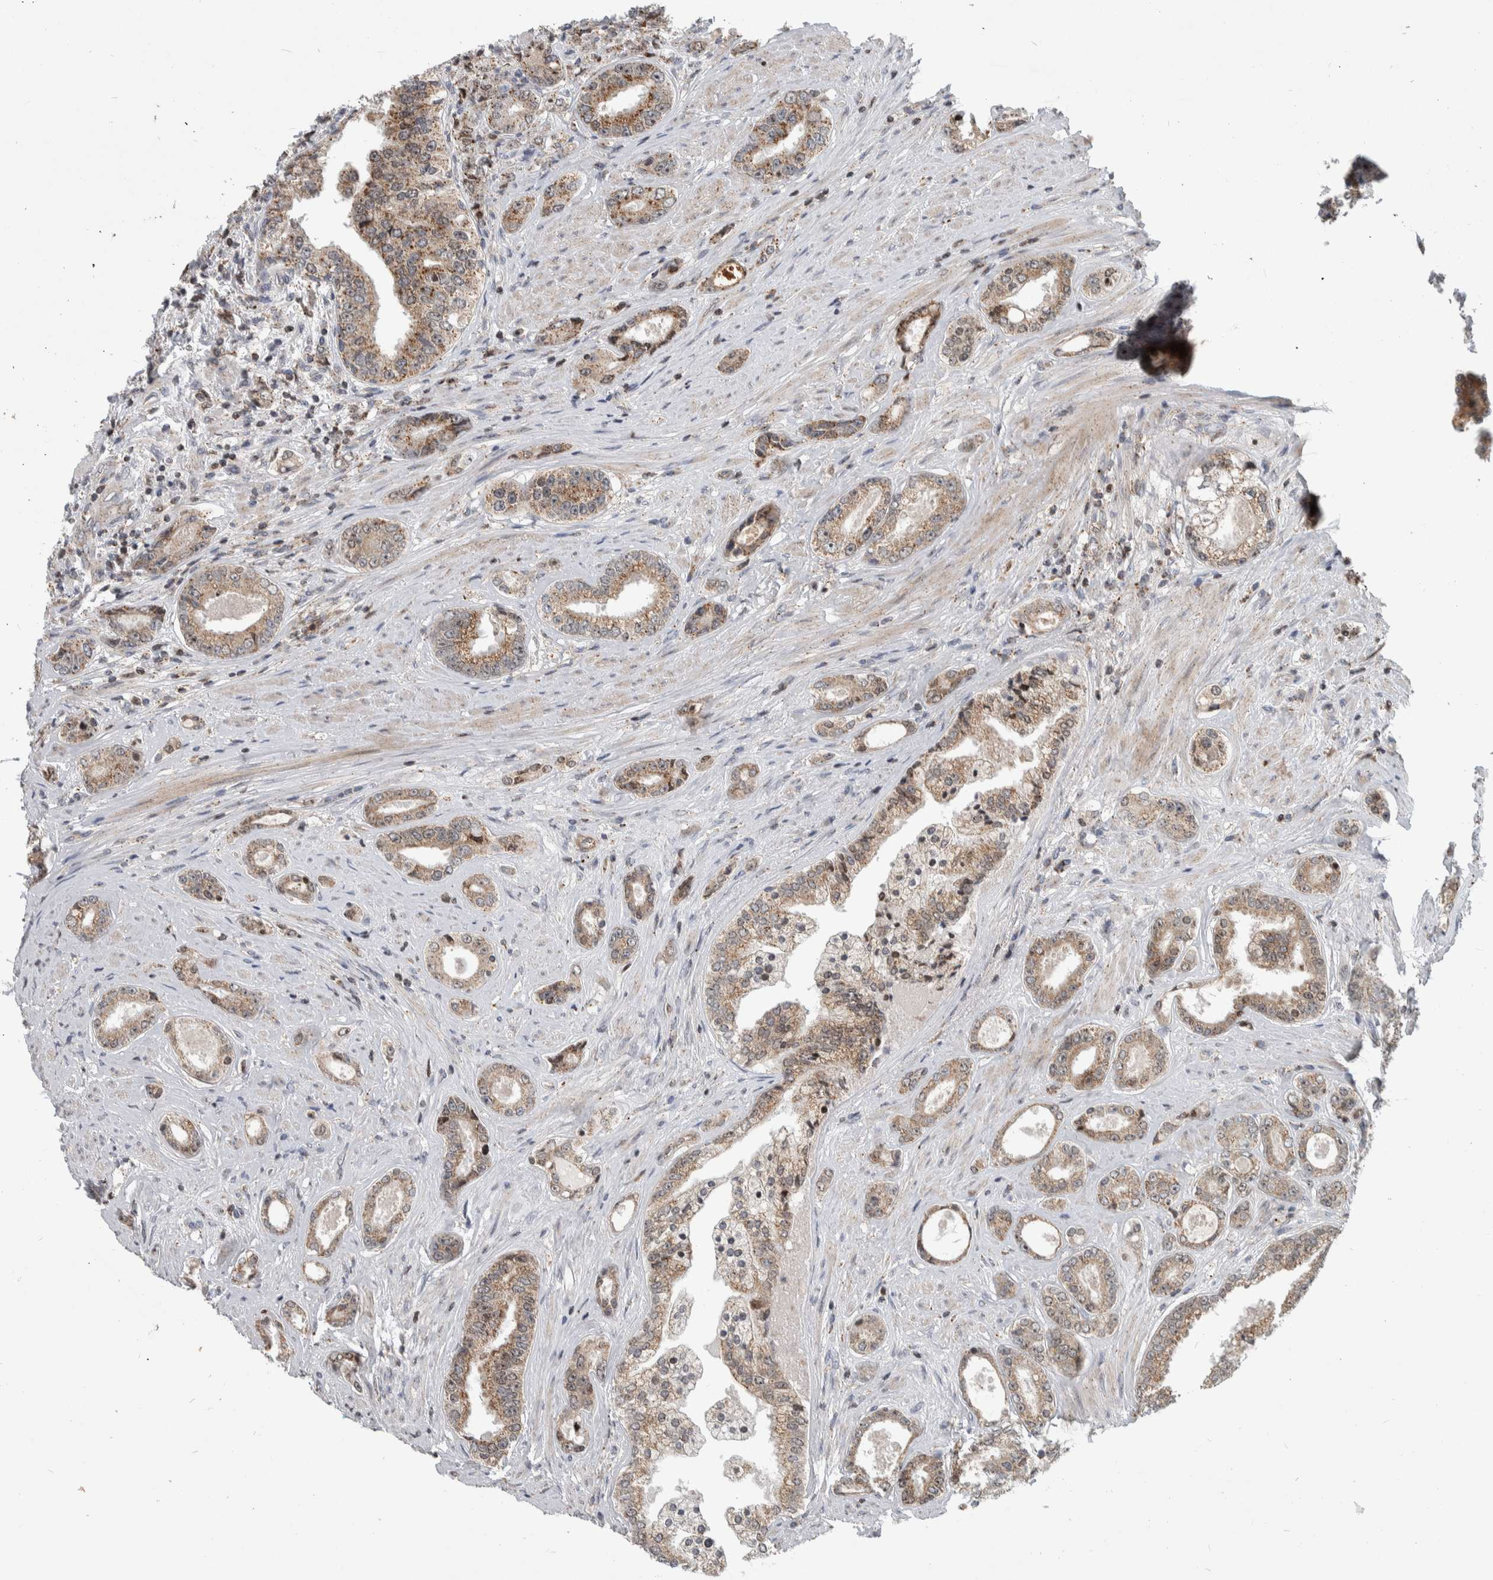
{"staining": {"intensity": "weak", "quantity": ">75%", "location": "cytoplasmic/membranous"}, "tissue": "prostate cancer", "cell_type": "Tumor cells", "image_type": "cancer", "snomed": [{"axis": "morphology", "description": "Adenocarcinoma, High grade"}, {"axis": "topography", "description": "Prostate"}], "caption": "The image demonstrates staining of prostate cancer, revealing weak cytoplasmic/membranous protein positivity (brown color) within tumor cells. Using DAB (brown) and hematoxylin (blue) stains, captured at high magnification using brightfield microscopy.", "gene": "MSL1", "patient": {"sex": "male", "age": 61}}